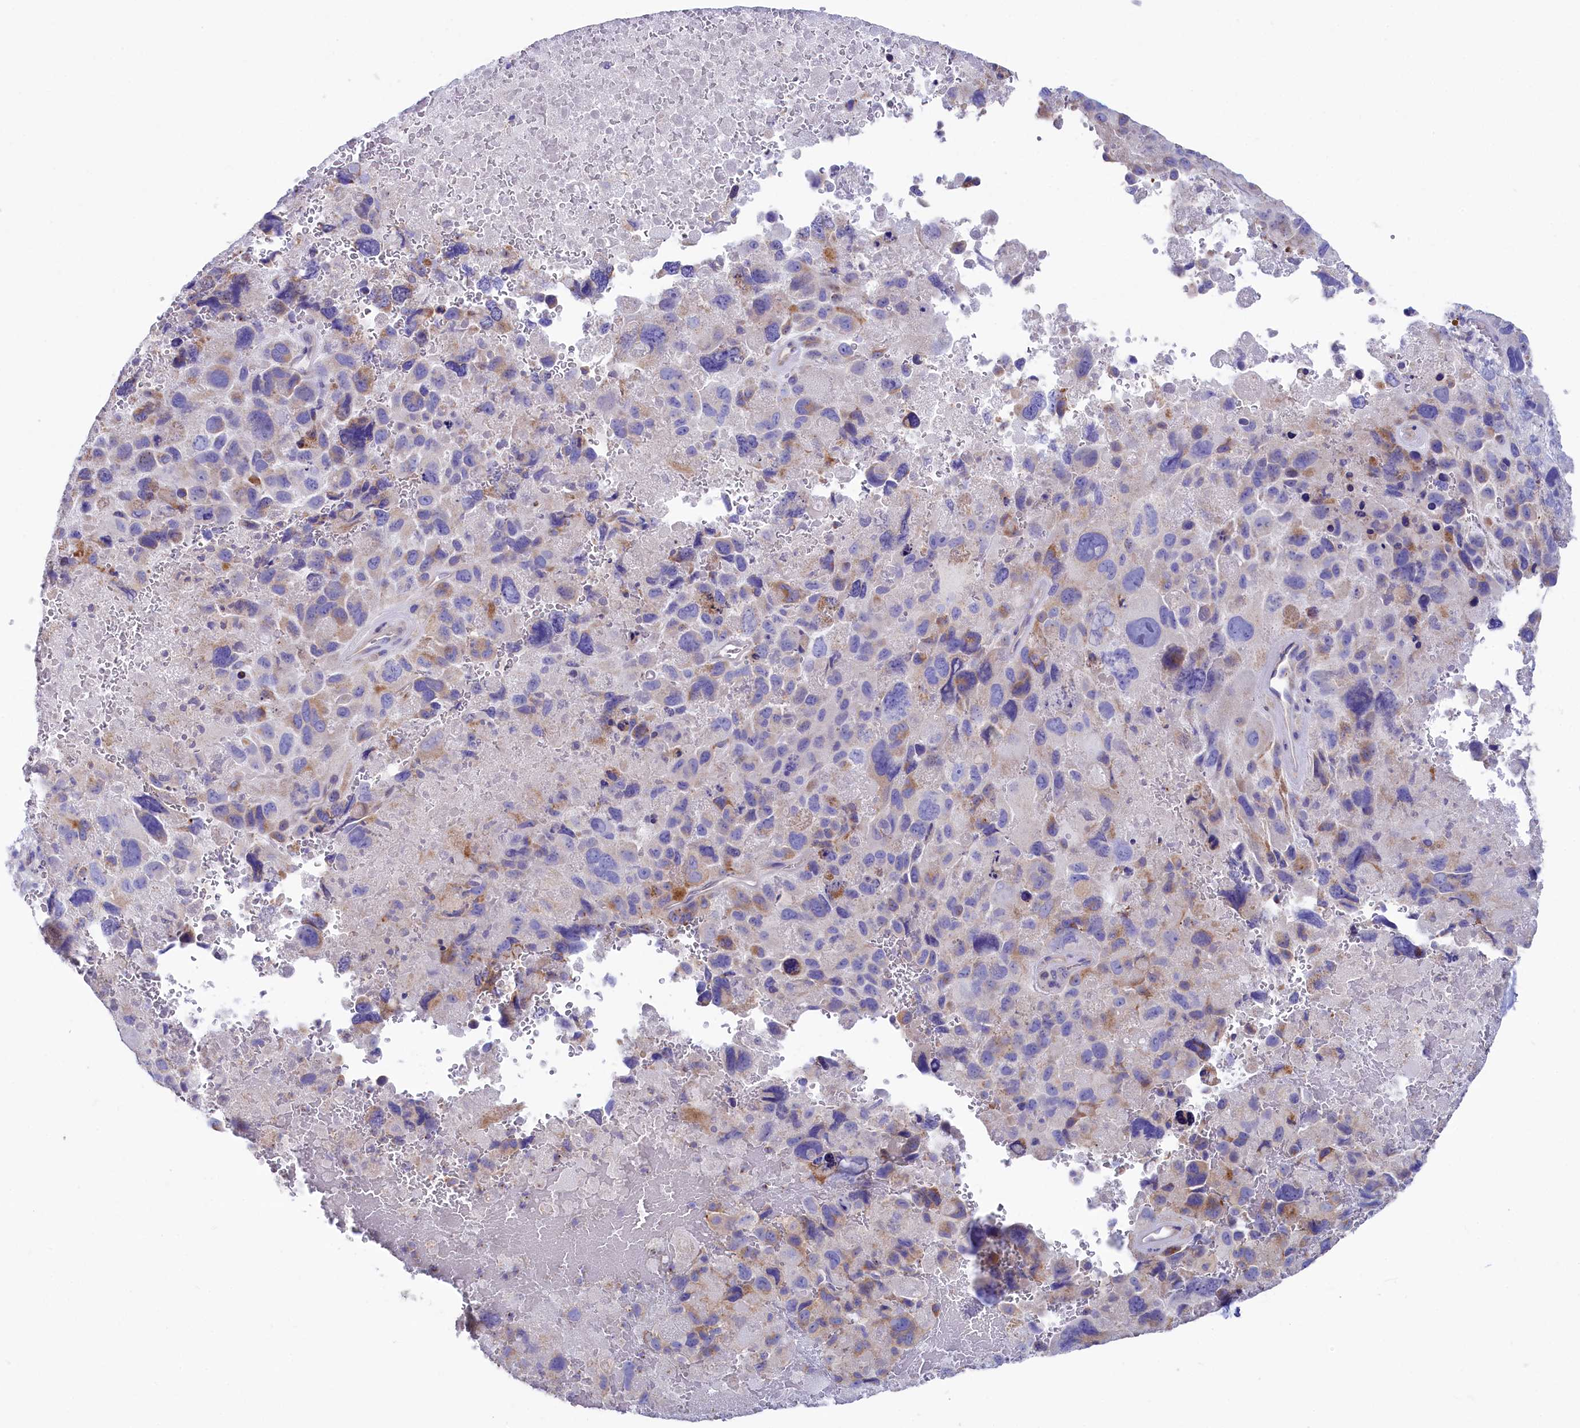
{"staining": {"intensity": "moderate", "quantity": "<25%", "location": "cytoplasmic/membranous"}, "tissue": "melanoma", "cell_type": "Tumor cells", "image_type": "cancer", "snomed": [{"axis": "morphology", "description": "Malignant melanoma, Metastatic site"}, {"axis": "topography", "description": "Brain"}], "caption": "Immunohistochemistry image of neoplastic tissue: human melanoma stained using immunohistochemistry exhibits low levels of moderate protein expression localized specifically in the cytoplasmic/membranous of tumor cells, appearing as a cytoplasmic/membranous brown color.", "gene": "VPS26B", "patient": {"sex": "female", "age": 53}}